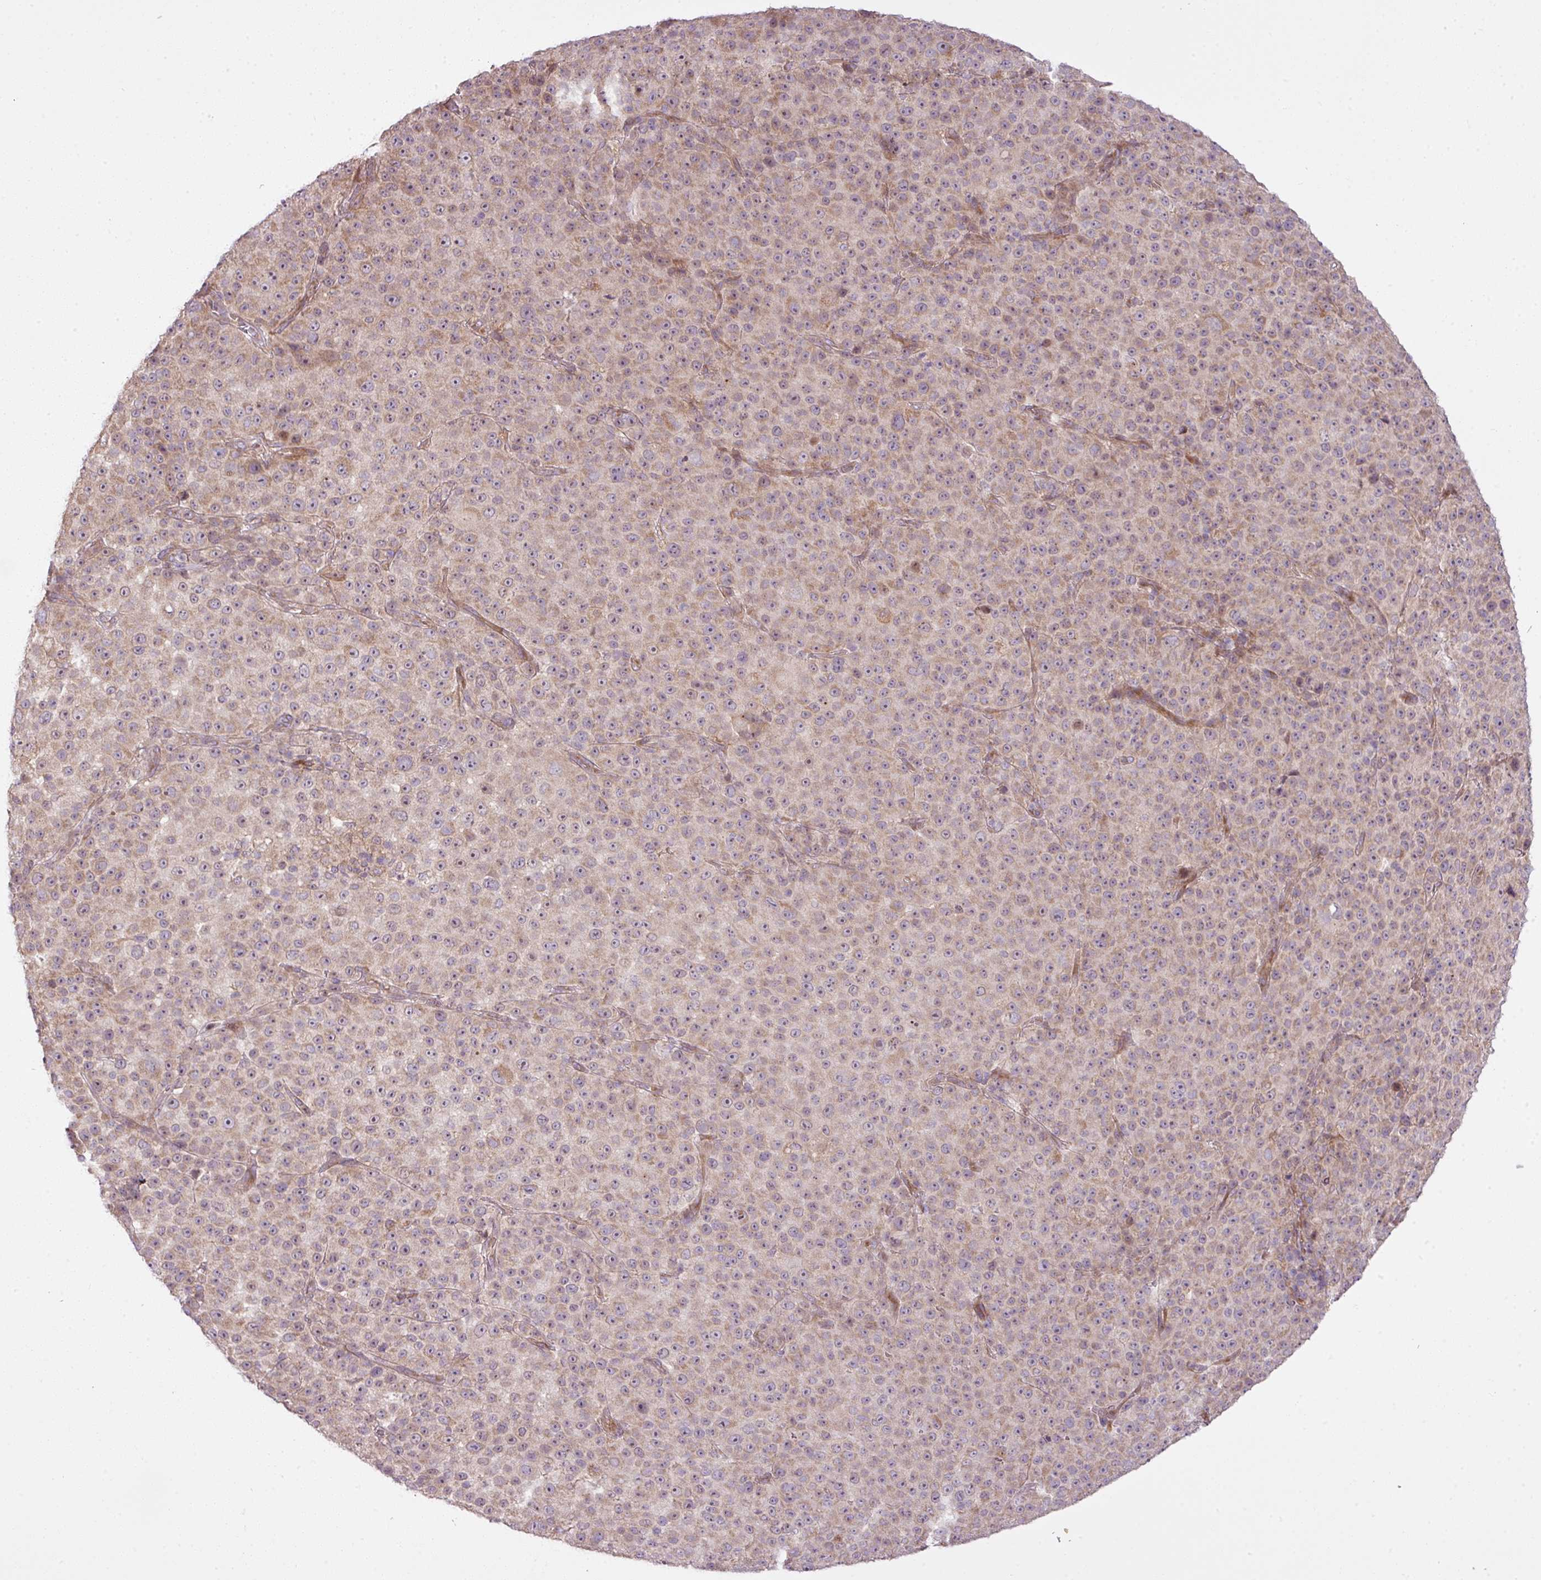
{"staining": {"intensity": "weak", "quantity": "25%-75%", "location": "cytoplasmic/membranous"}, "tissue": "melanoma", "cell_type": "Tumor cells", "image_type": "cancer", "snomed": [{"axis": "morphology", "description": "Malignant melanoma, Metastatic site"}, {"axis": "topography", "description": "Skin"}, {"axis": "topography", "description": "Lymph node"}], "caption": "There is low levels of weak cytoplasmic/membranous positivity in tumor cells of melanoma, as demonstrated by immunohistochemical staining (brown color).", "gene": "COX18", "patient": {"sex": "male", "age": 66}}